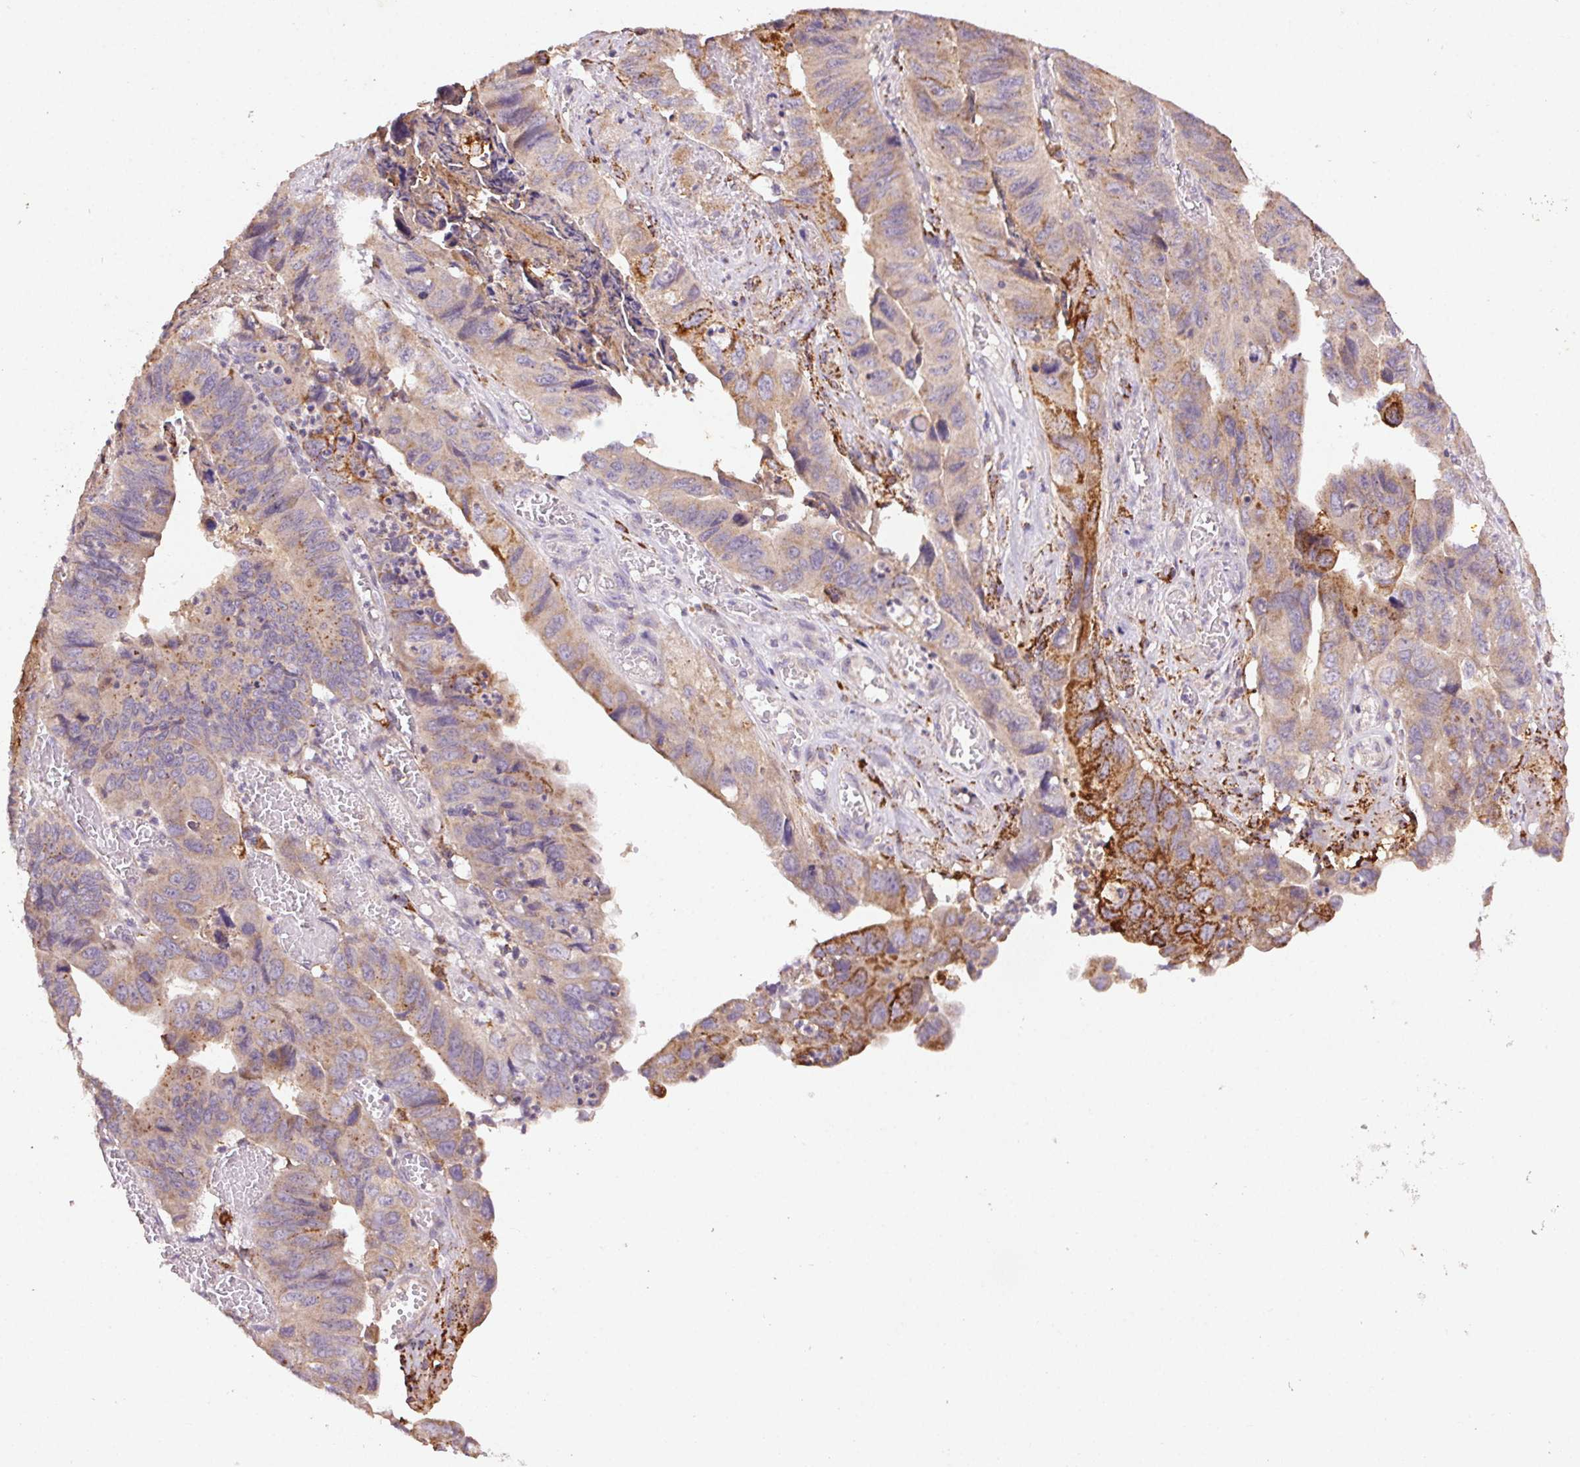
{"staining": {"intensity": "moderate", "quantity": "<25%", "location": "cytoplasmic/membranous"}, "tissue": "stomach cancer", "cell_type": "Tumor cells", "image_type": "cancer", "snomed": [{"axis": "morphology", "description": "Adenocarcinoma, NOS"}, {"axis": "topography", "description": "Stomach, lower"}], "caption": "An image of stomach adenocarcinoma stained for a protein exhibits moderate cytoplasmic/membranous brown staining in tumor cells.", "gene": "FNBP1L", "patient": {"sex": "male", "age": 77}}